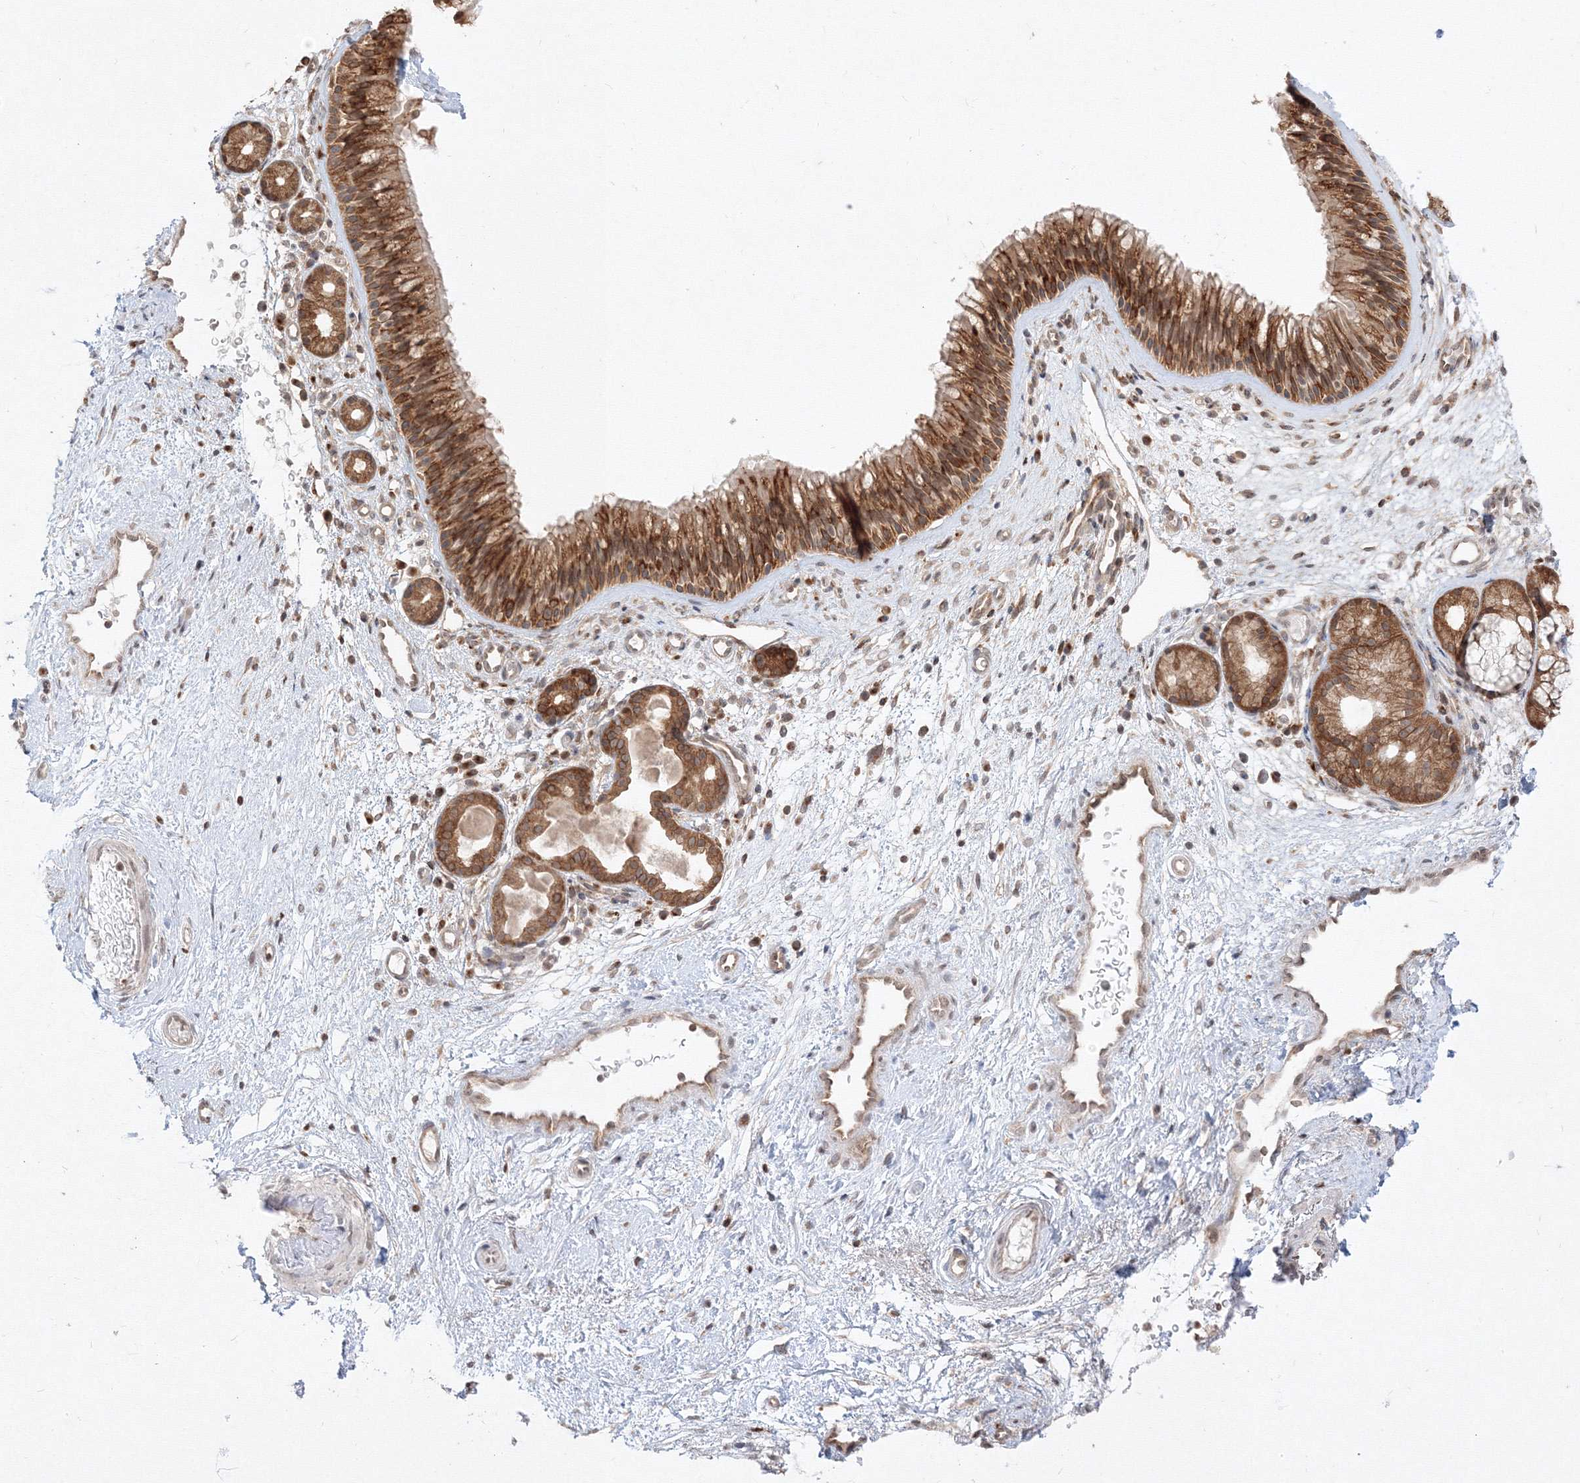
{"staining": {"intensity": "moderate", "quantity": ">75%", "location": "cytoplasmic/membranous"}, "tissue": "nasopharynx", "cell_type": "Respiratory epithelial cells", "image_type": "normal", "snomed": [{"axis": "morphology", "description": "Normal tissue, NOS"}, {"axis": "morphology", "description": "Inflammation, NOS"}, {"axis": "morphology", "description": "Malignant melanoma, Metastatic site"}, {"axis": "topography", "description": "Nasopharynx"}], "caption": "Moderate cytoplasmic/membranous protein expression is appreciated in about >75% of respiratory epithelial cells in nasopharynx. Nuclei are stained in blue.", "gene": "TMEM50B", "patient": {"sex": "male", "age": 70}}